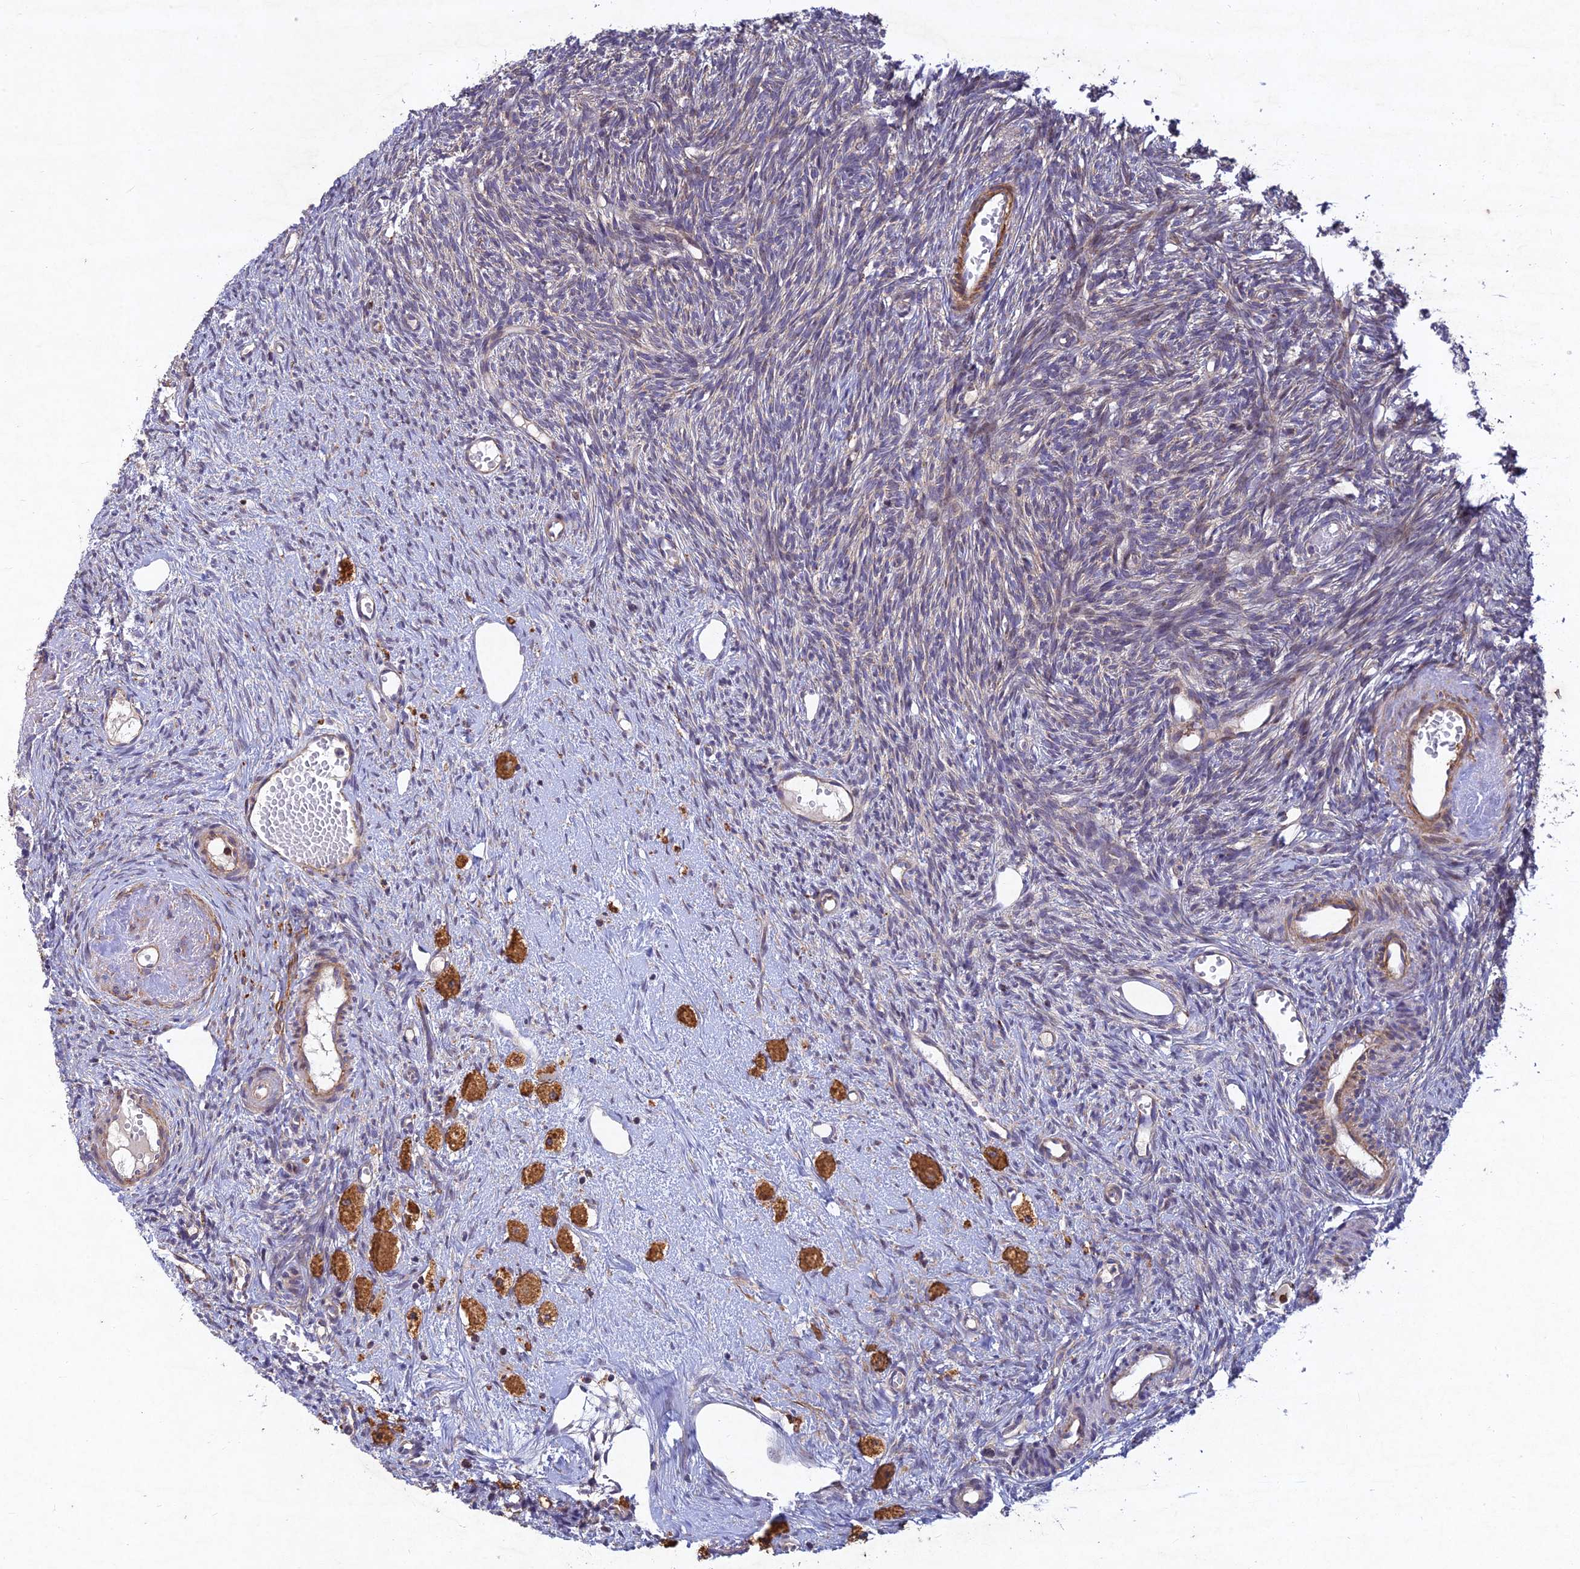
{"staining": {"intensity": "moderate", "quantity": ">75%", "location": "cytoplasmic/membranous"}, "tissue": "ovary", "cell_type": "Follicle cells", "image_type": "normal", "snomed": [{"axis": "morphology", "description": "Normal tissue, NOS"}, {"axis": "topography", "description": "Ovary"}], "caption": "Immunohistochemical staining of benign human ovary reveals moderate cytoplasmic/membranous protein positivity in approximately >75% of follicle cells. Immunohistochemistry (ihc) stains the protein of interest in brown and the nuclei are stained blue.", "gene": "RELCH", "patient": {"sex": "female", "age": 51}}